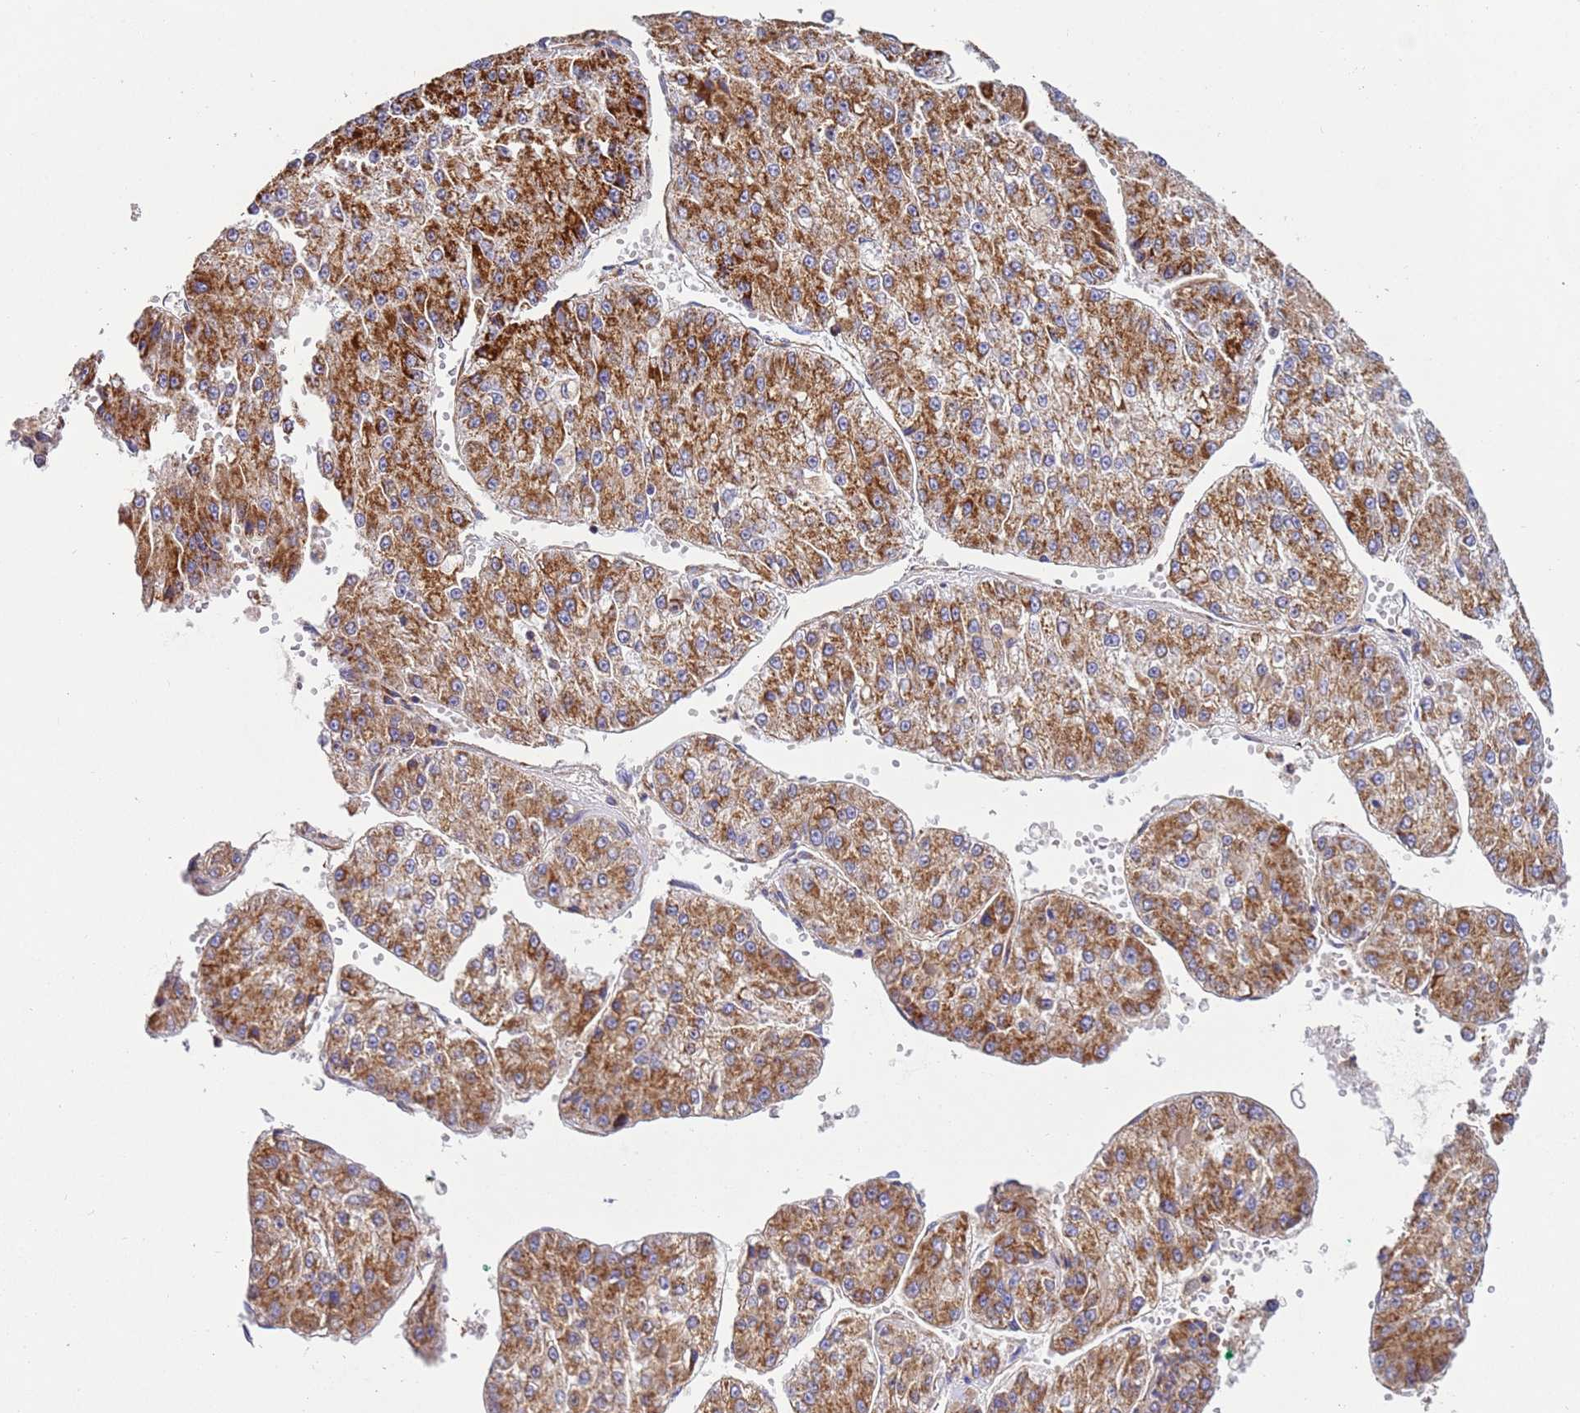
{"staining": {"intensity": "strong", "quantity": ">75%", "location": "cytoplasmic/membranous"}, "tissue": "liver cancer", "cell_type": "Tumor cells", "image_type": "cancer", "snomed": [{"axis": "morphology", "description": "Carcinoma, Hepatocellular, NOS"}, {"axis": "topography", "description": "Liver"}], "caption": "This micrograph displays immunohistochemistry staining of liver hepatocellular carcinoma, with high strong cytoplasmic/membranous staining in about >75% of tumor cells.", "gene": "MRPL20", "patient": {"sex": "female", "age": 73}}